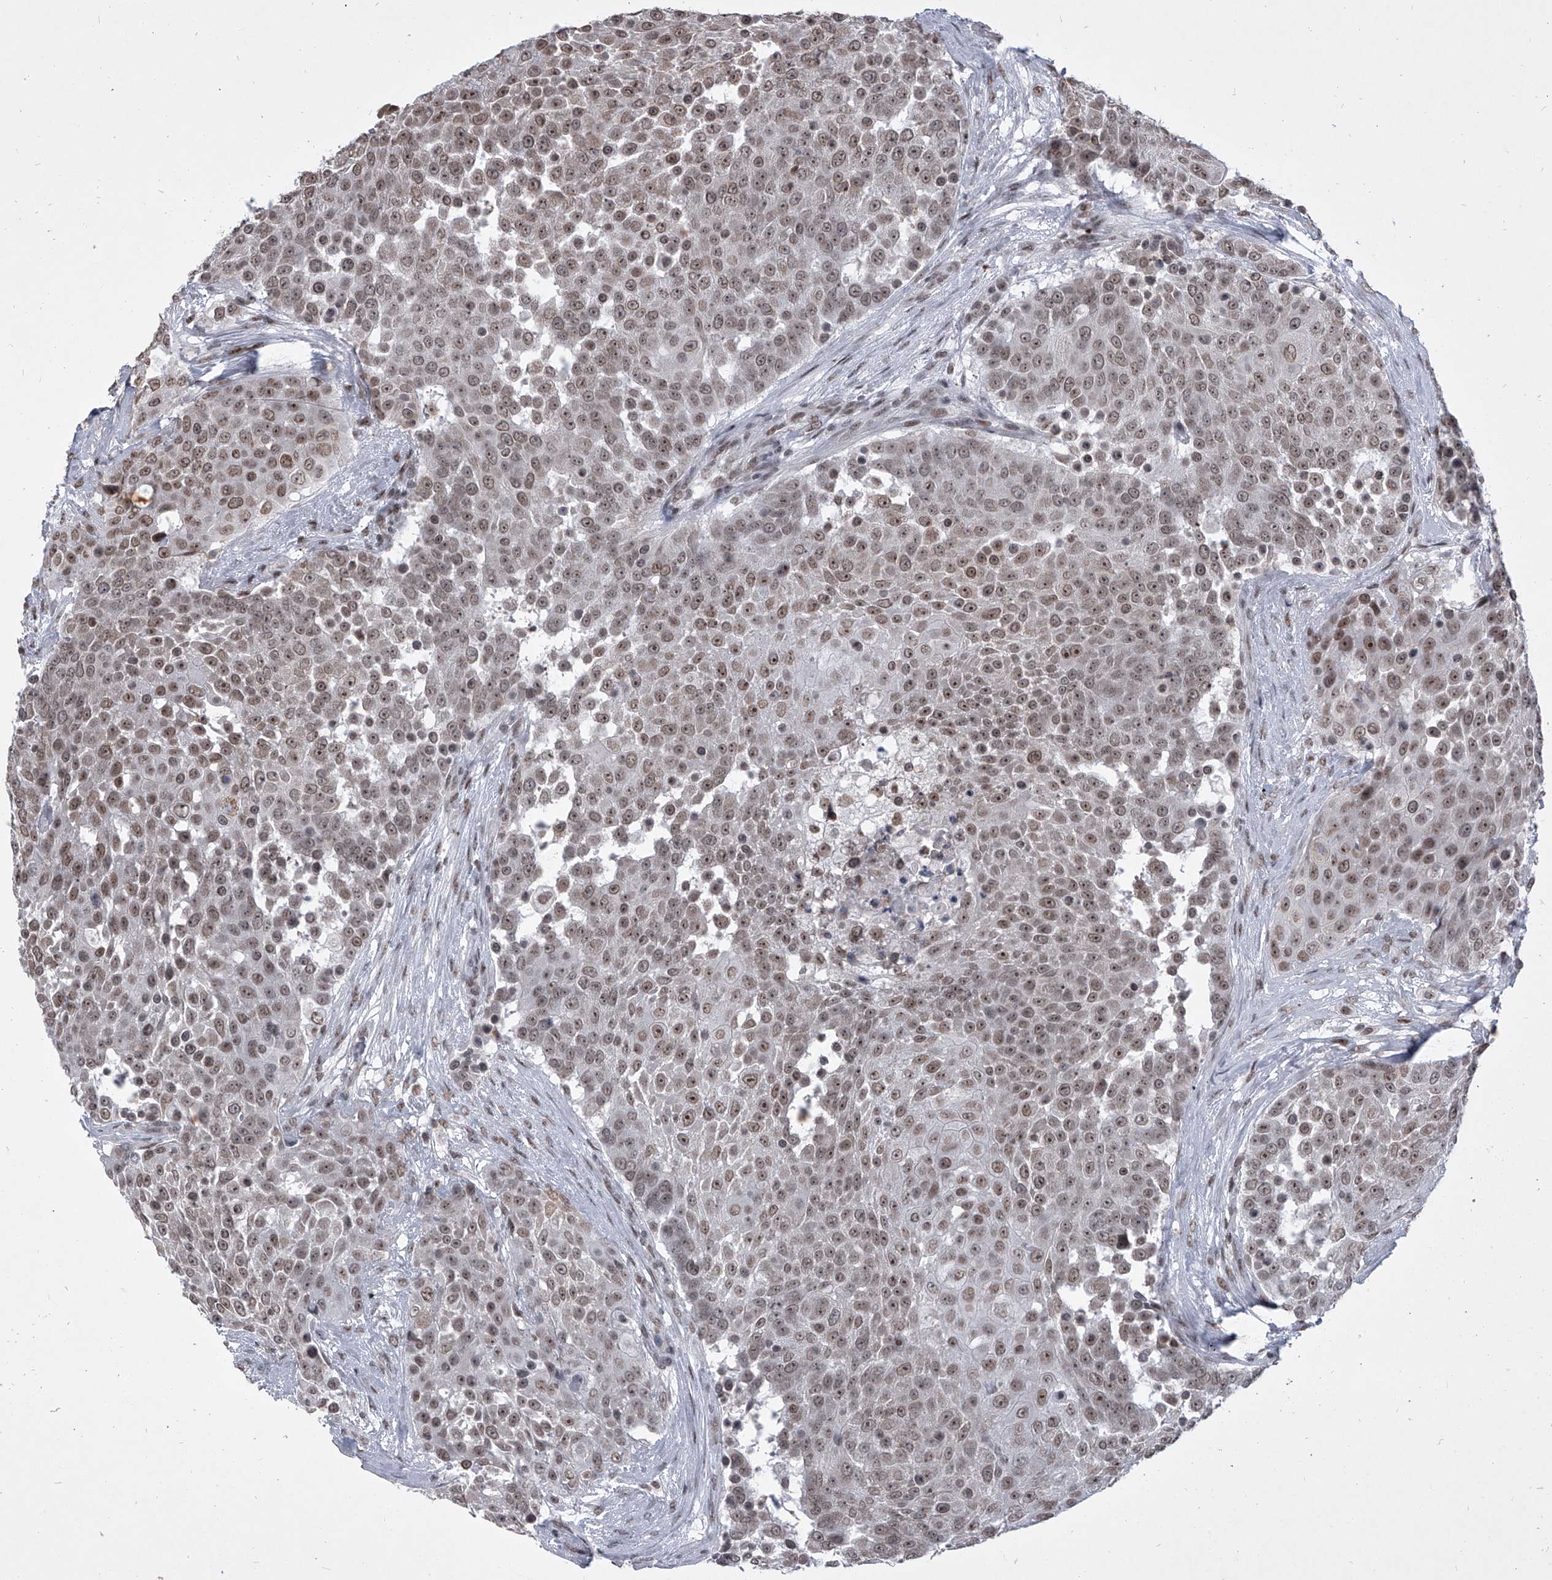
{"staining": {"intensity": "moderate", "quantity": ">75%", "location": "nuclear"}, "tissue": "urothelial cancer", "cell_type": "Tumor cells", "image_type": "cancer", "snomed": [{"axis": "morphology", "description": "Urothelial carcinoma, High grade"}, {"axis": "topography", "description": "Urinary bladder"}], "caption": "This image reveals urothelial carcinoma (high-grade) stained with immunohistochemistry (IHC) to label a protein in brown. The nuclear of tumor cells show moderate positivity for the protein. Nuclei are counter-stained blue.", "gene": "PPIL4", "patient": {"sex": "female", "age": 63}}